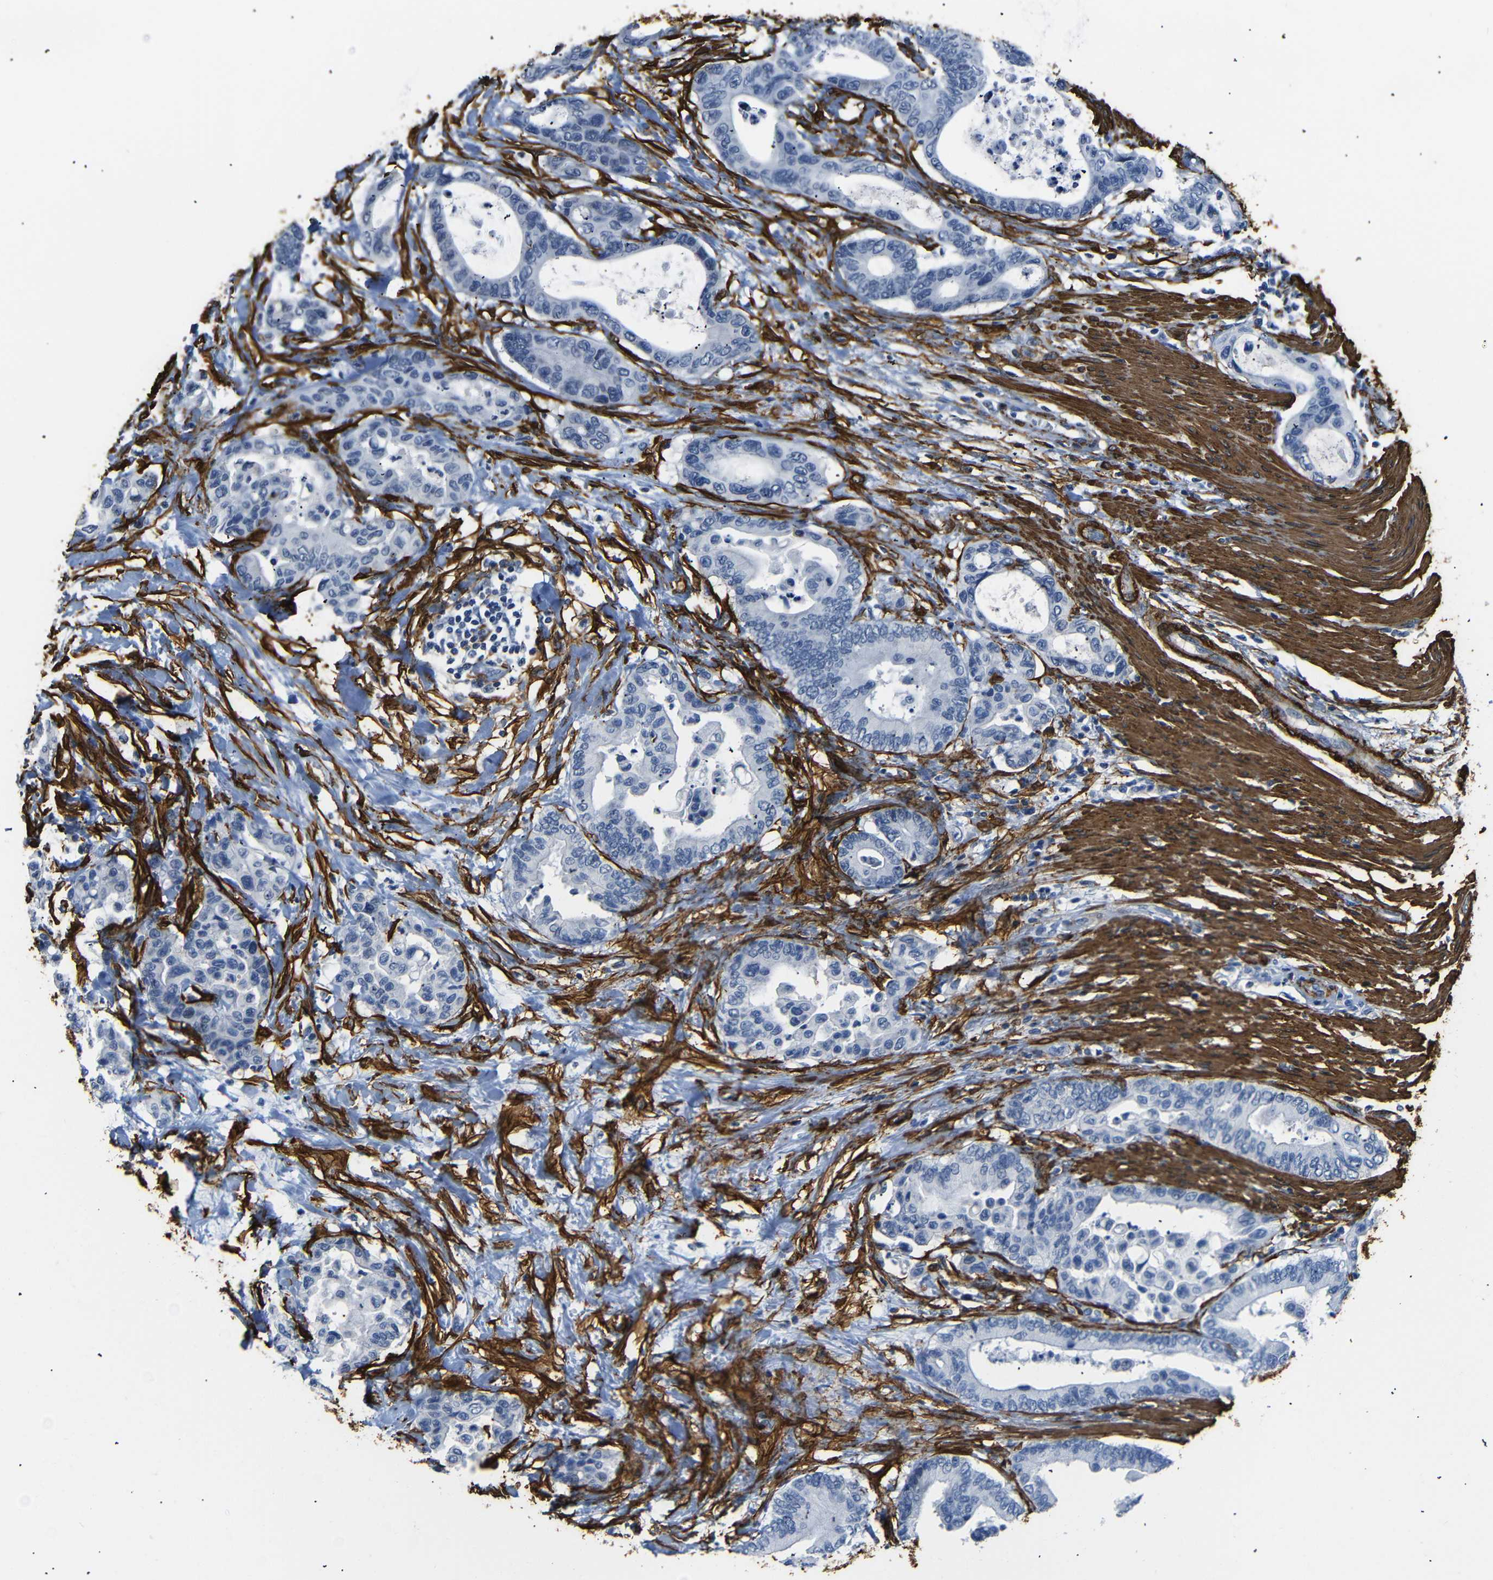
{"staining": {"intensity": "negative", "quantity": "none", "location": "none"}, "tissue": "colorectal cancer", "cell_type": "Tumor cells", "image_type": "cancer", "snomed": [{"axis": "morphology", "description": "Normal tissue, NOS"}, {"axis": "morphology", "description": "Adenocarcinoma, NOS"}, {"axis": "topography", "description": "Colon"}], "caption": "An immunohistochemistry (IHC) photomicrograph of colorectal cancer is shown. There is no staining in tumor cells of colorectal cancer. The staining was performed using DAB (3,3'-diaminobenzidine) to visualize the protein expression in brown, while the nuclei were stained in blue with hematoxylin (Magnification: 20x).", "gene": "ACTA2", "patient": {"sex": "male", "age": 82}}